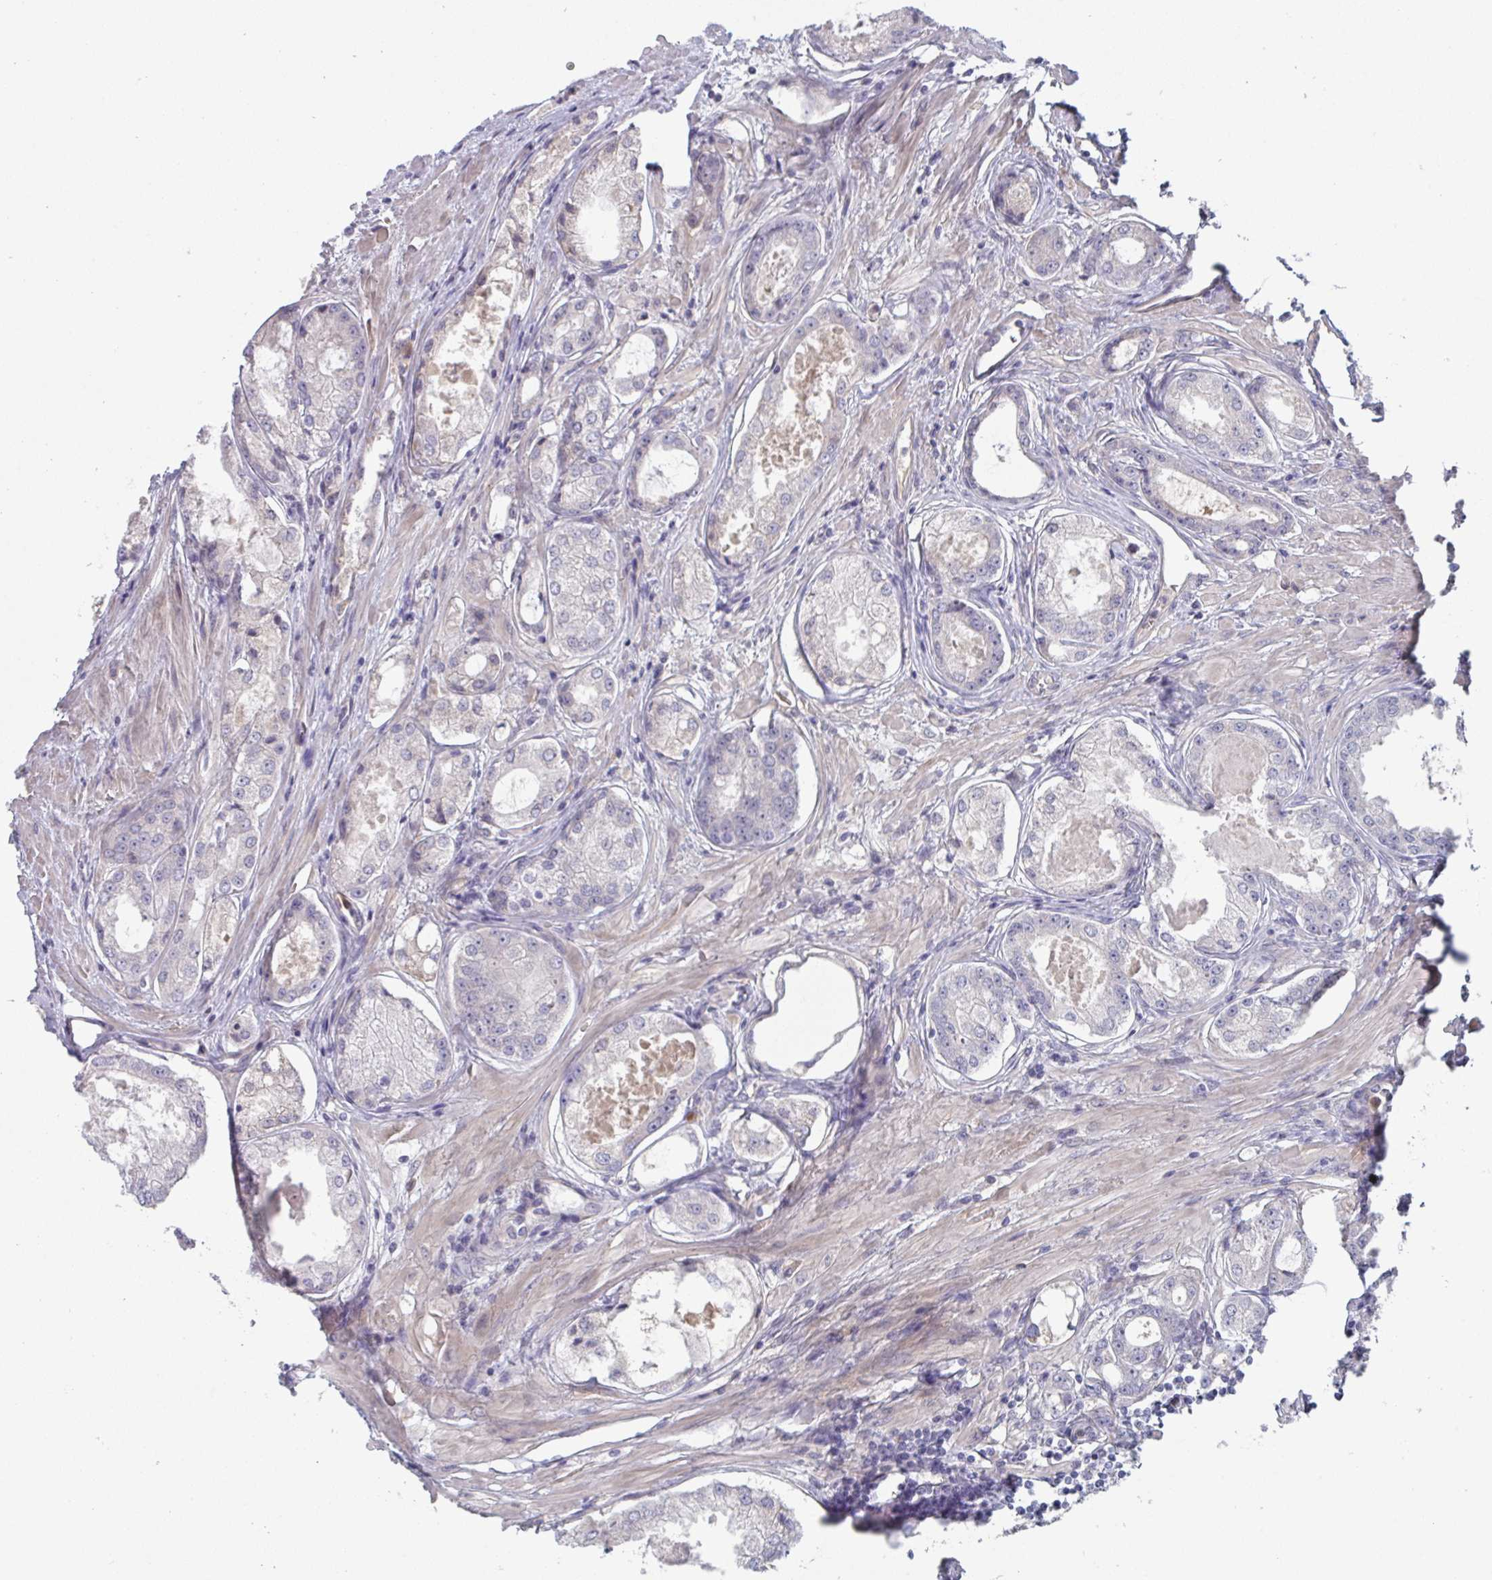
{"staining": {"intensity": "negative", "quantity": "none", "location": "none"}, "tissue": "prostate cancer", "cell_type": "Tumor cells", "image_type": "cancer", "snomed": [{"axis": "morphology", "description": "Adenocarcinoma, Low grade"}, {"axis": "topography", "description": "Prostate"}], "caption": "An immunohistochemistry micrograph of prostate cancer (adenocarcinoma (low-grade)) is shown. There is no staining in tumor cells of prostate cancer (adenocarcinoma (low-grade)).", "gene": "HGFAC", "patient": {"sex": "male", "age": 68}}